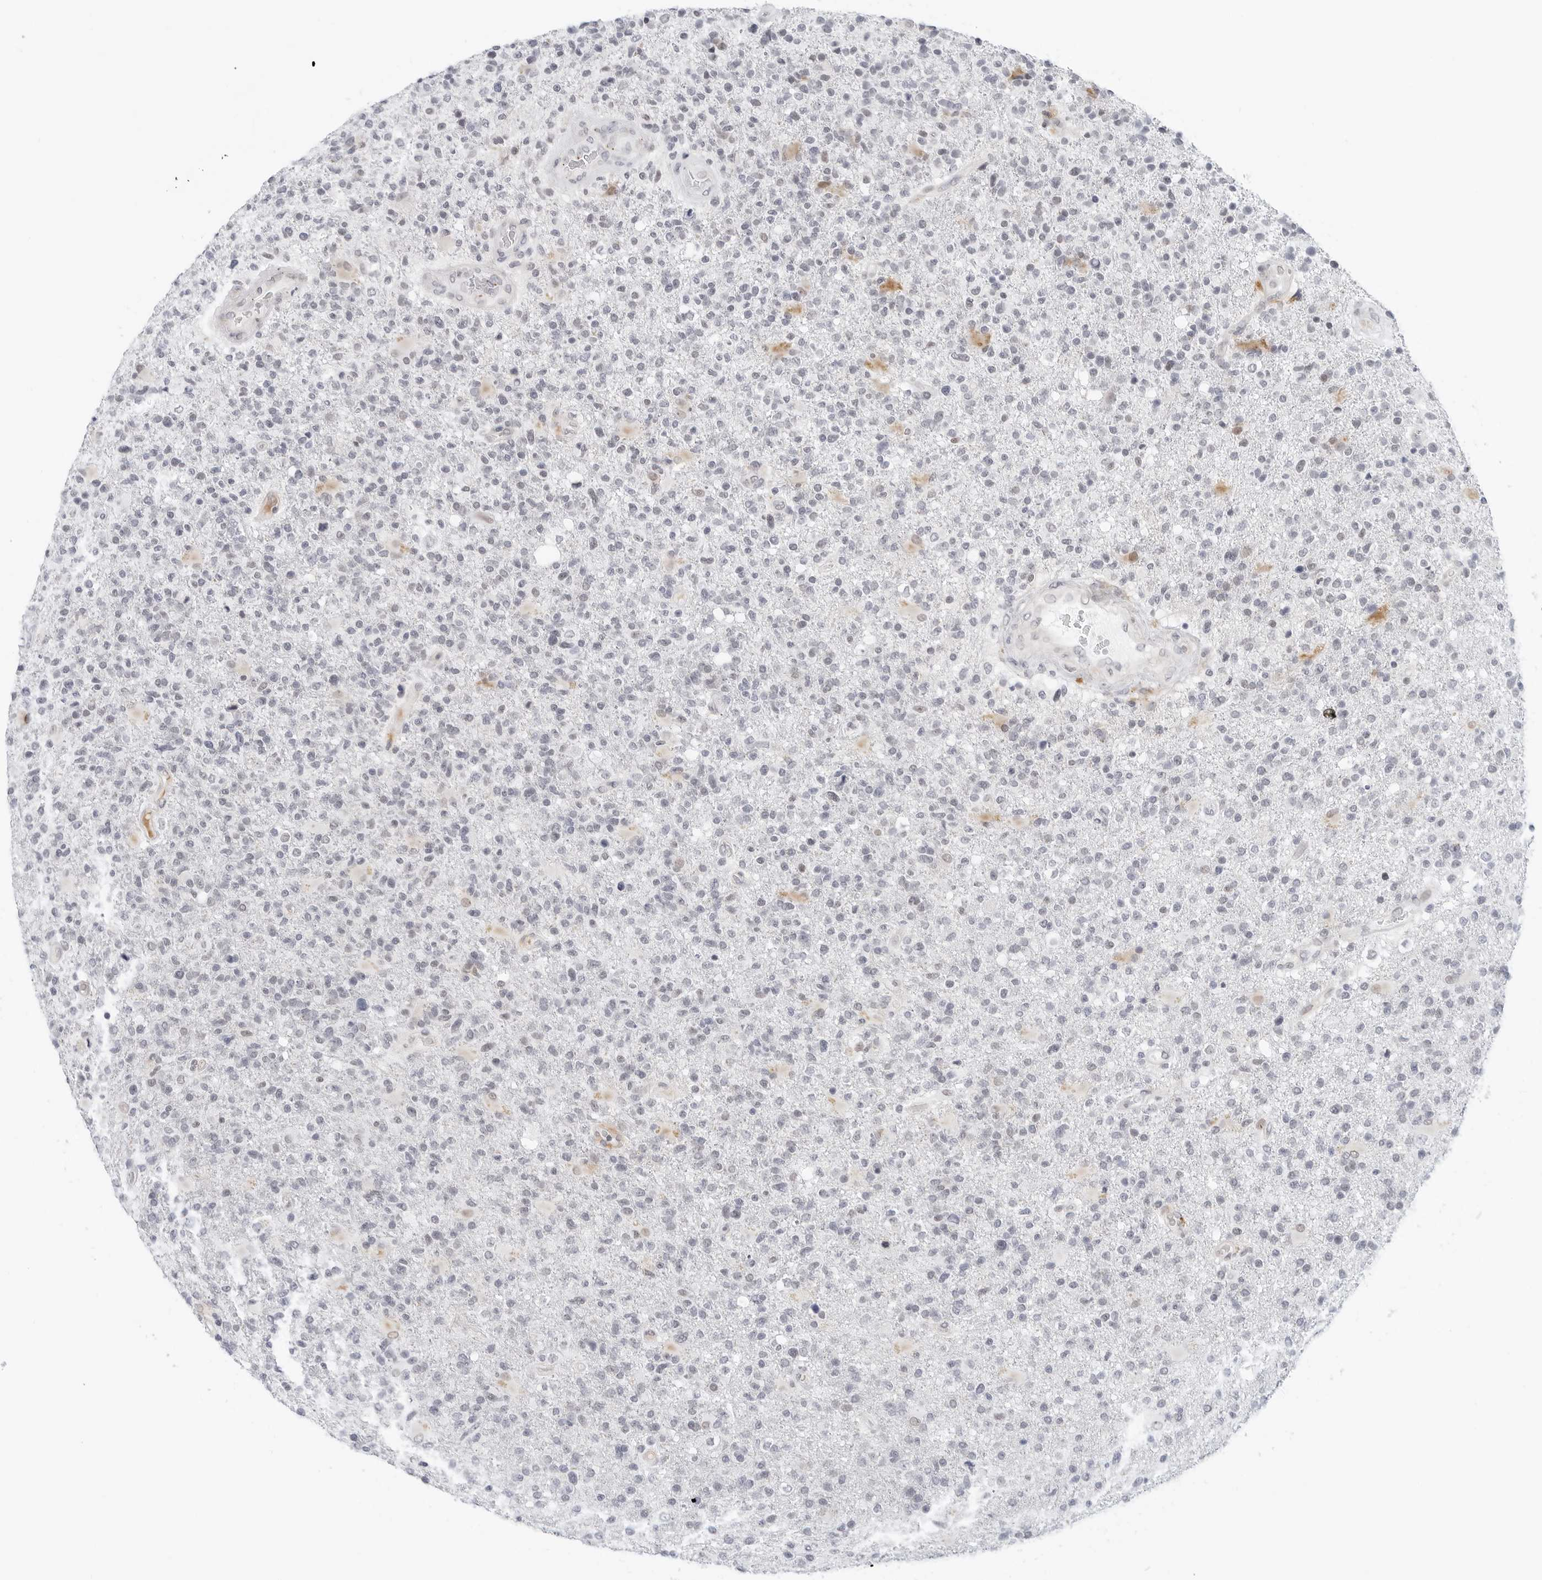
{"staining": {"intensity": "negative", "quantity": "none", "location": "none"}, "tissue": "glioma", "cell_type": "Tumor cells", "image_type": "cancer", "snomed": [{"axis": "morphology", "description": "Glioma, malignant, High grade"}, {"axis": "topography", "description": "Brain"}], "caption": "The immunohistochemistry photomicrograph has no significant positivity in tumor cells of glioma tissue.", "gene": "TSEN2", "patient": {"sex": "male", "age": 72}}